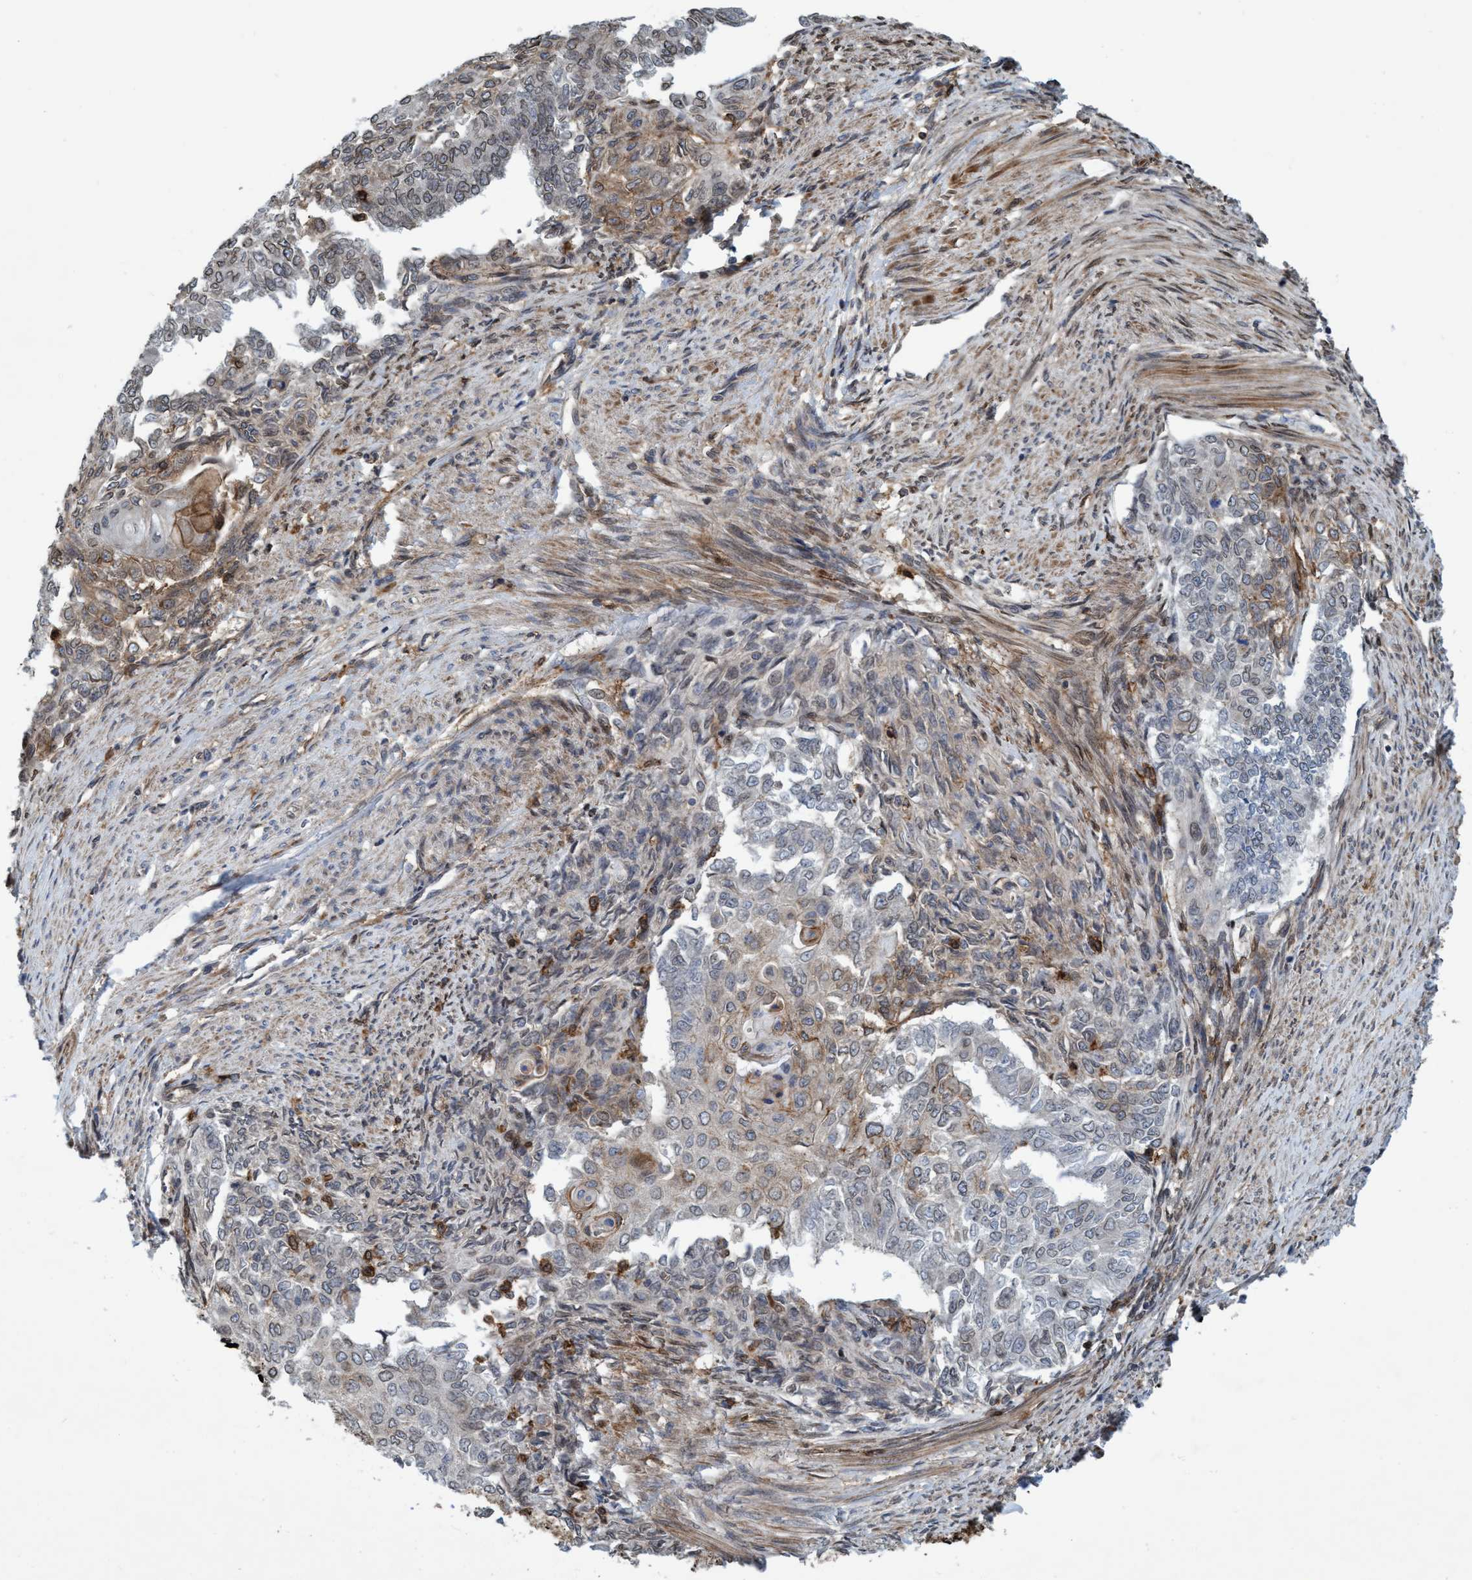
{"staining": {"intensity": "weak", "quantity": "<25%", "location": "nuclear"}, "tissue": "endometrial cancer", "cell_type": "Tumor cells", "image_type": "cancer", "snomed": [{"axis": "morphology", "description": "Adenocarcinoma, NOS"}, {"axis": "topography", "description": "Endometrium"}], "caption": "The immunohistochemistry (IHC) photomicrograph has no significant positivity in tumor cells of adenocarcinoma (endometrial) tissue.", "gene": "SLC16A3", "patient": {"sex": "female", "age": 32}}